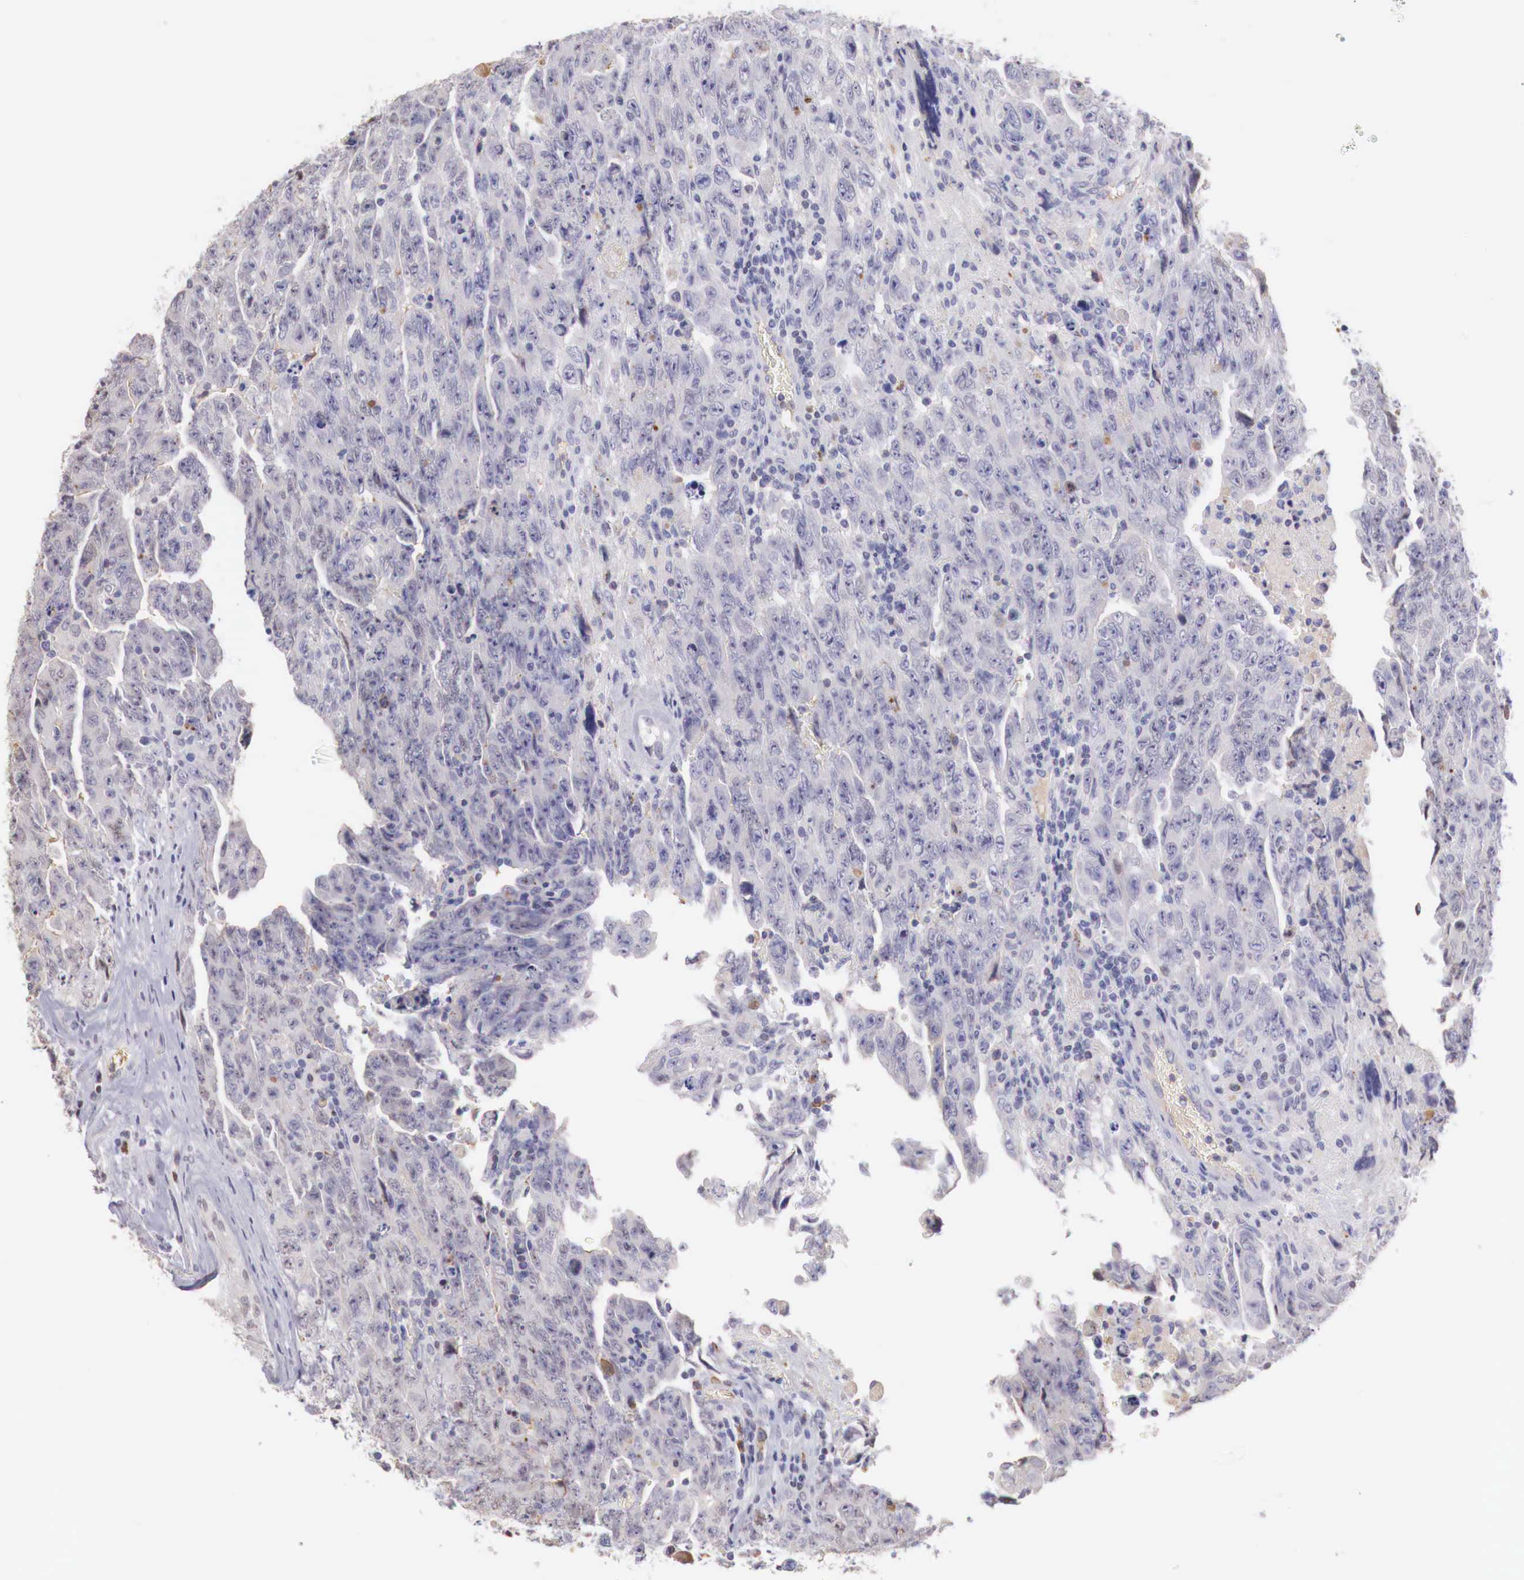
{"staining": {"intensity": "weak", "quantity": "<25%", "location": "cytoplasmic/membranous"}, "tissue": "testis cancer", "cell_type": "Tumor cells", "image_type": "cancer", "snomed": [{"axis": "morphology", "description": "Carcinoma, Embryonal, NOS"}, {"axis": "topography", "description": "Testis"}], "caption": "There is no significant expression in tumor cells of testis cancer. The staining was performed using DAB (3,3'-diaminobenzidine) to visualize the protein expression in brown, while the nuclei were stained in blue with hematoxylin (Magnification: 20x).", "gene": "XPNPEP2", "patient": {"sex": "male", "age": 28}}